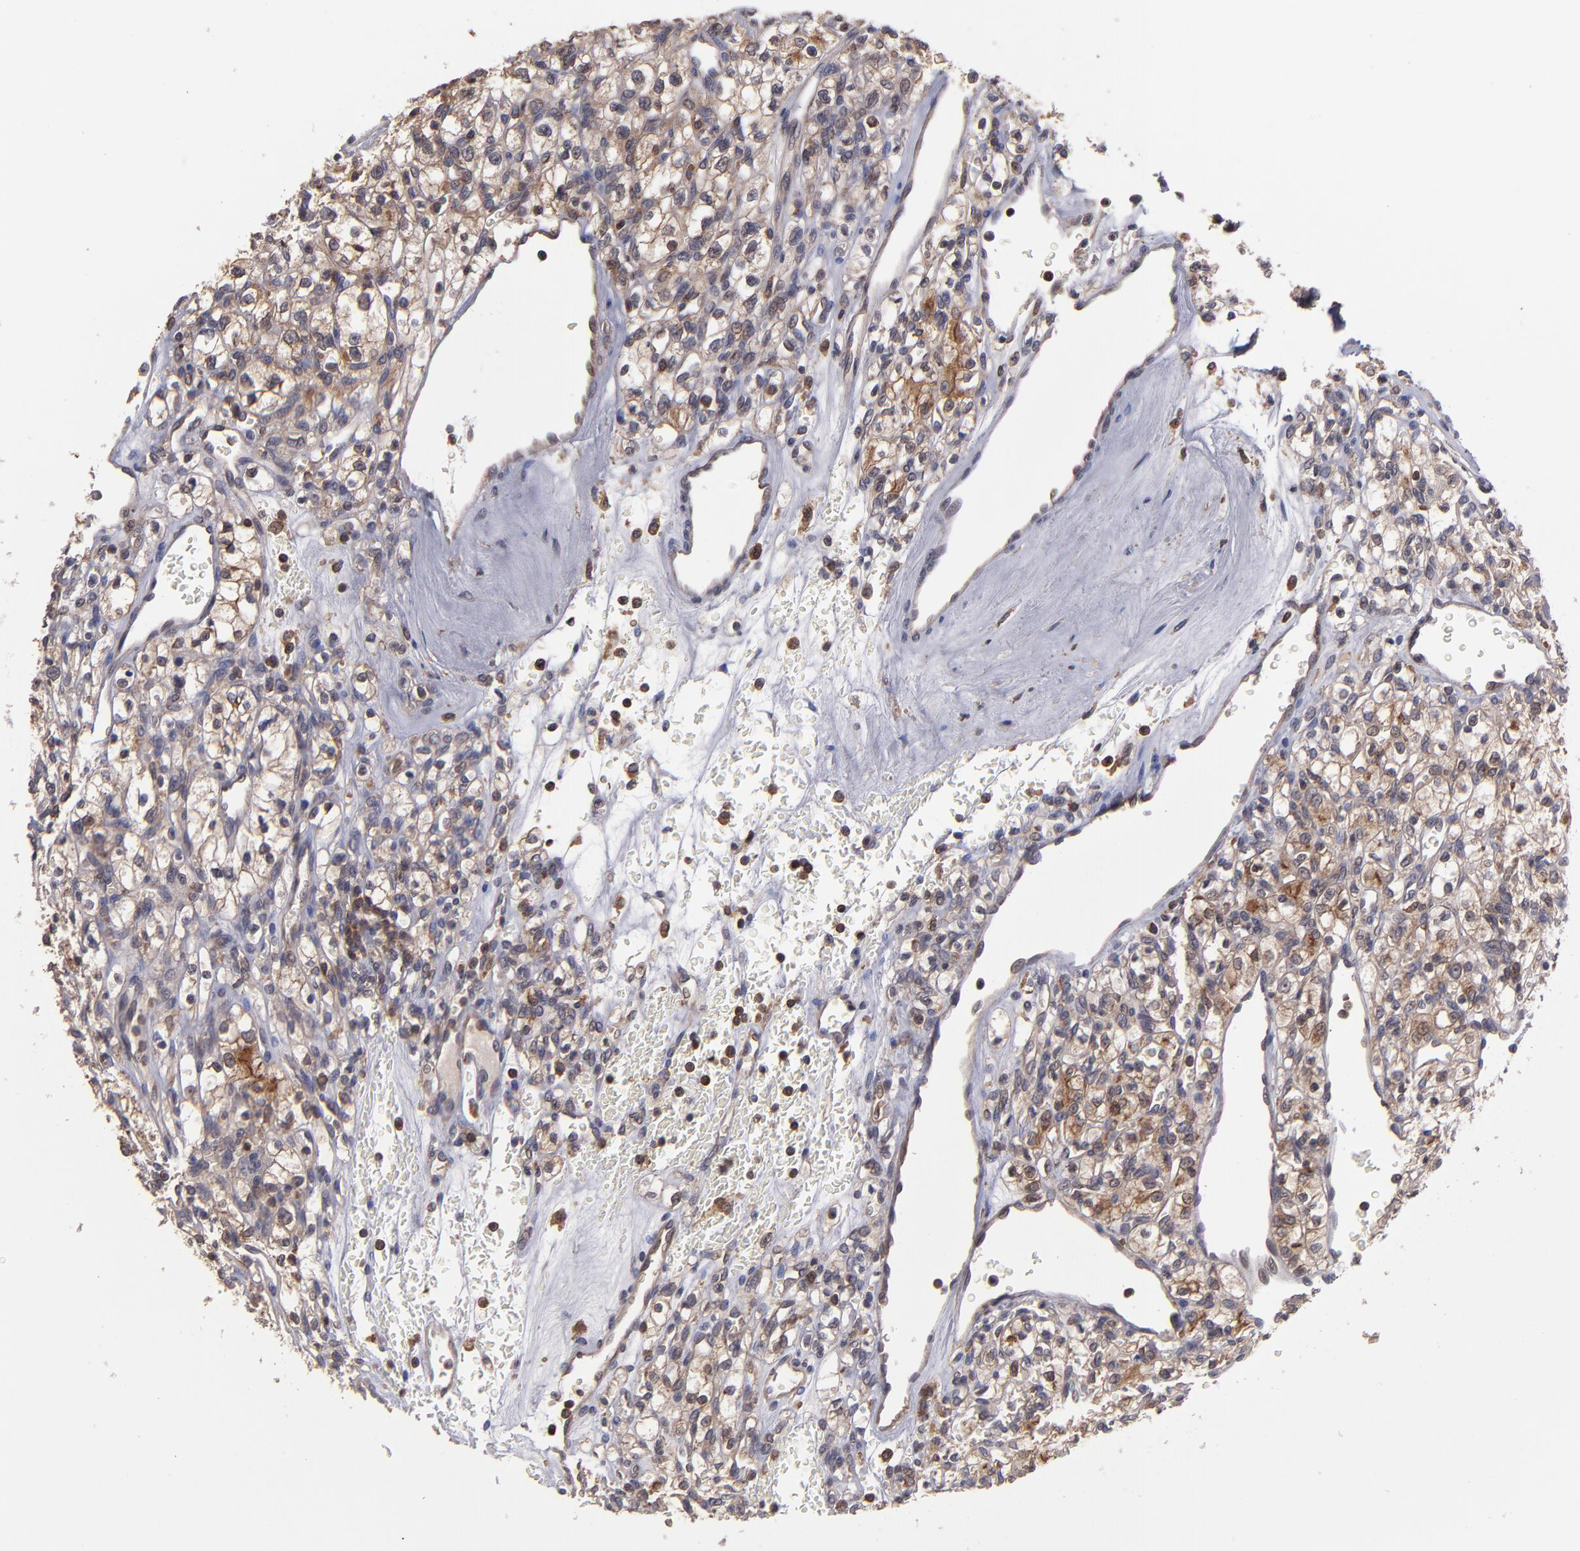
{"staining": {"intensity": "moderate", "quantity": "25%-75%", "location": "cytoplasmic/membranous"}, "tissue": "renal cancer", "cell_type": "Tumor cells", "image_type": "cancer", "snomed": [{"axis": "morphology", "description": "Adenocarcinoma, NOS"}, {"axis": "topography", "description": "Kidney"}], "caption": "A high-resolution image shows IHC staining of renal cancer (adenocarcinoma), which reveals moderate cytoplasmic/membranous expression in approximately 25%-75% of tumor cells.", "gene": "NF2", "patient": {"sex": "female", "age": 62}}